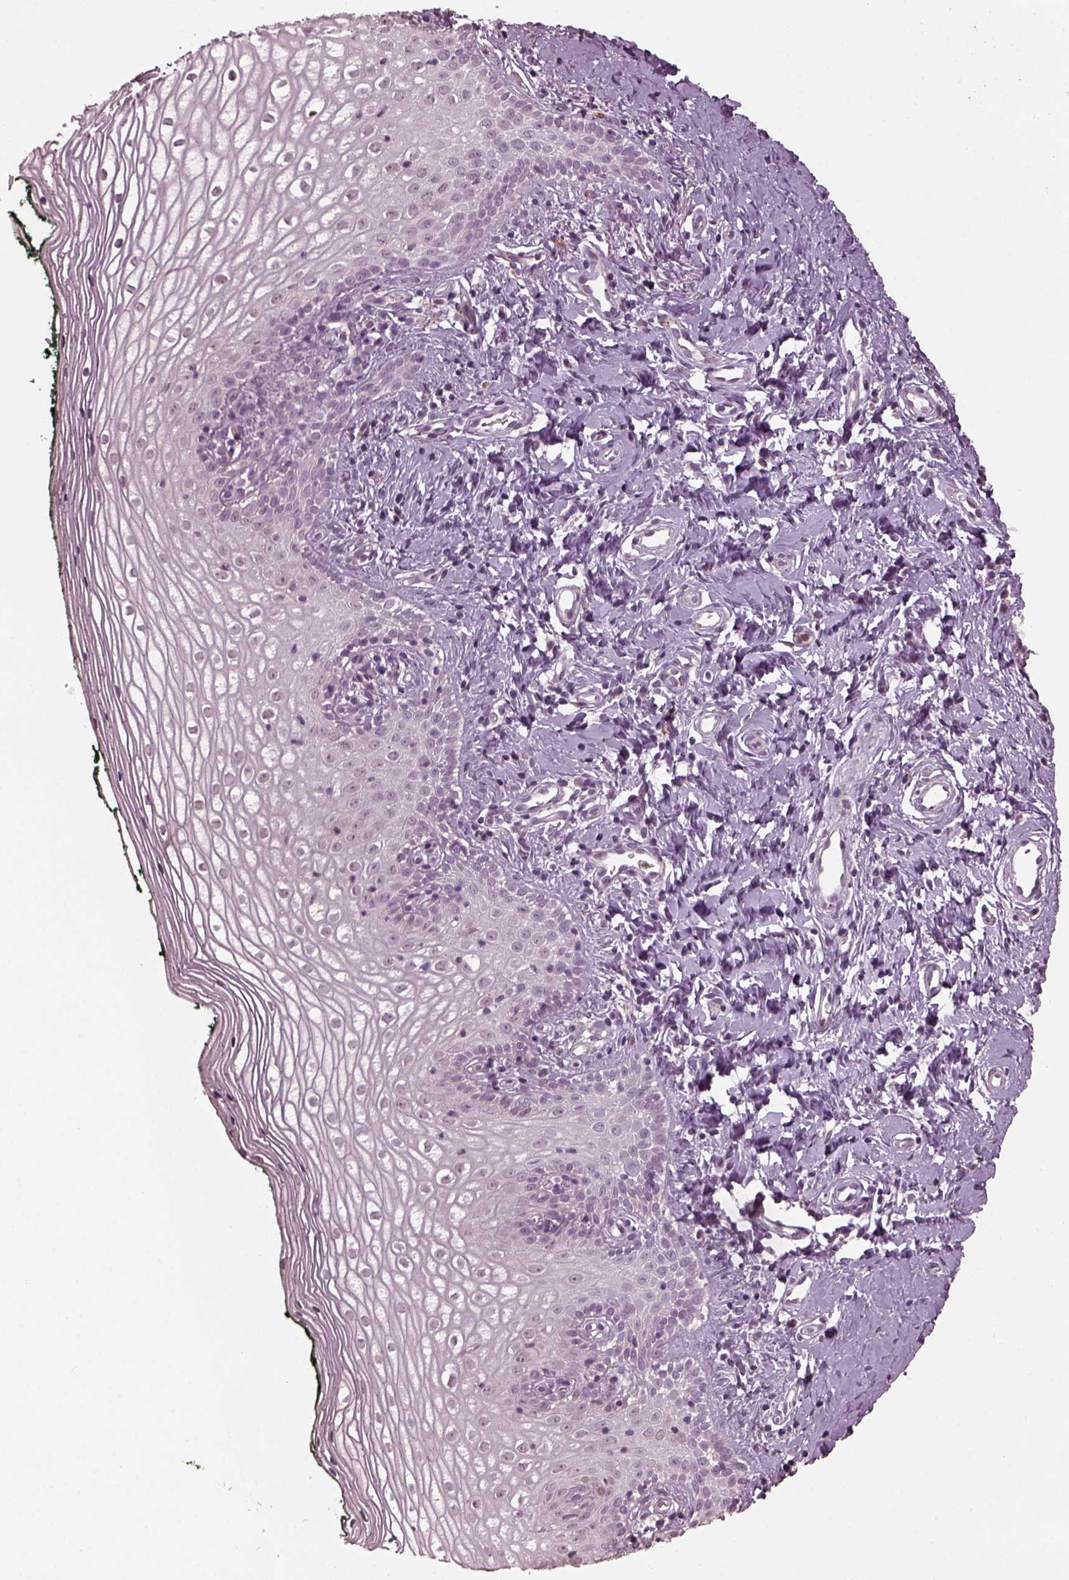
{"staining": {"intensity": "negative", "quantity": "none", "location": "none"}, "tissue": "vagina", "cell_type": "Squamous epithelial cells", "image_type": "normal", "snomed": [{"axis": "morphology", "description": "Normal tissue, NOS"}, {"axis": "topography", "description": "Vagina"}], "caption": "High magnification brightfield microscopy of benign vagina stained with DAB (3,3'-diaminobenzidine) (brown) and counterstained with hematoxylin (blue): squamous epithelial cells show no significant positivity.", "gene": "RUFY3", "patient": {"sex": "female", "age": 47}}